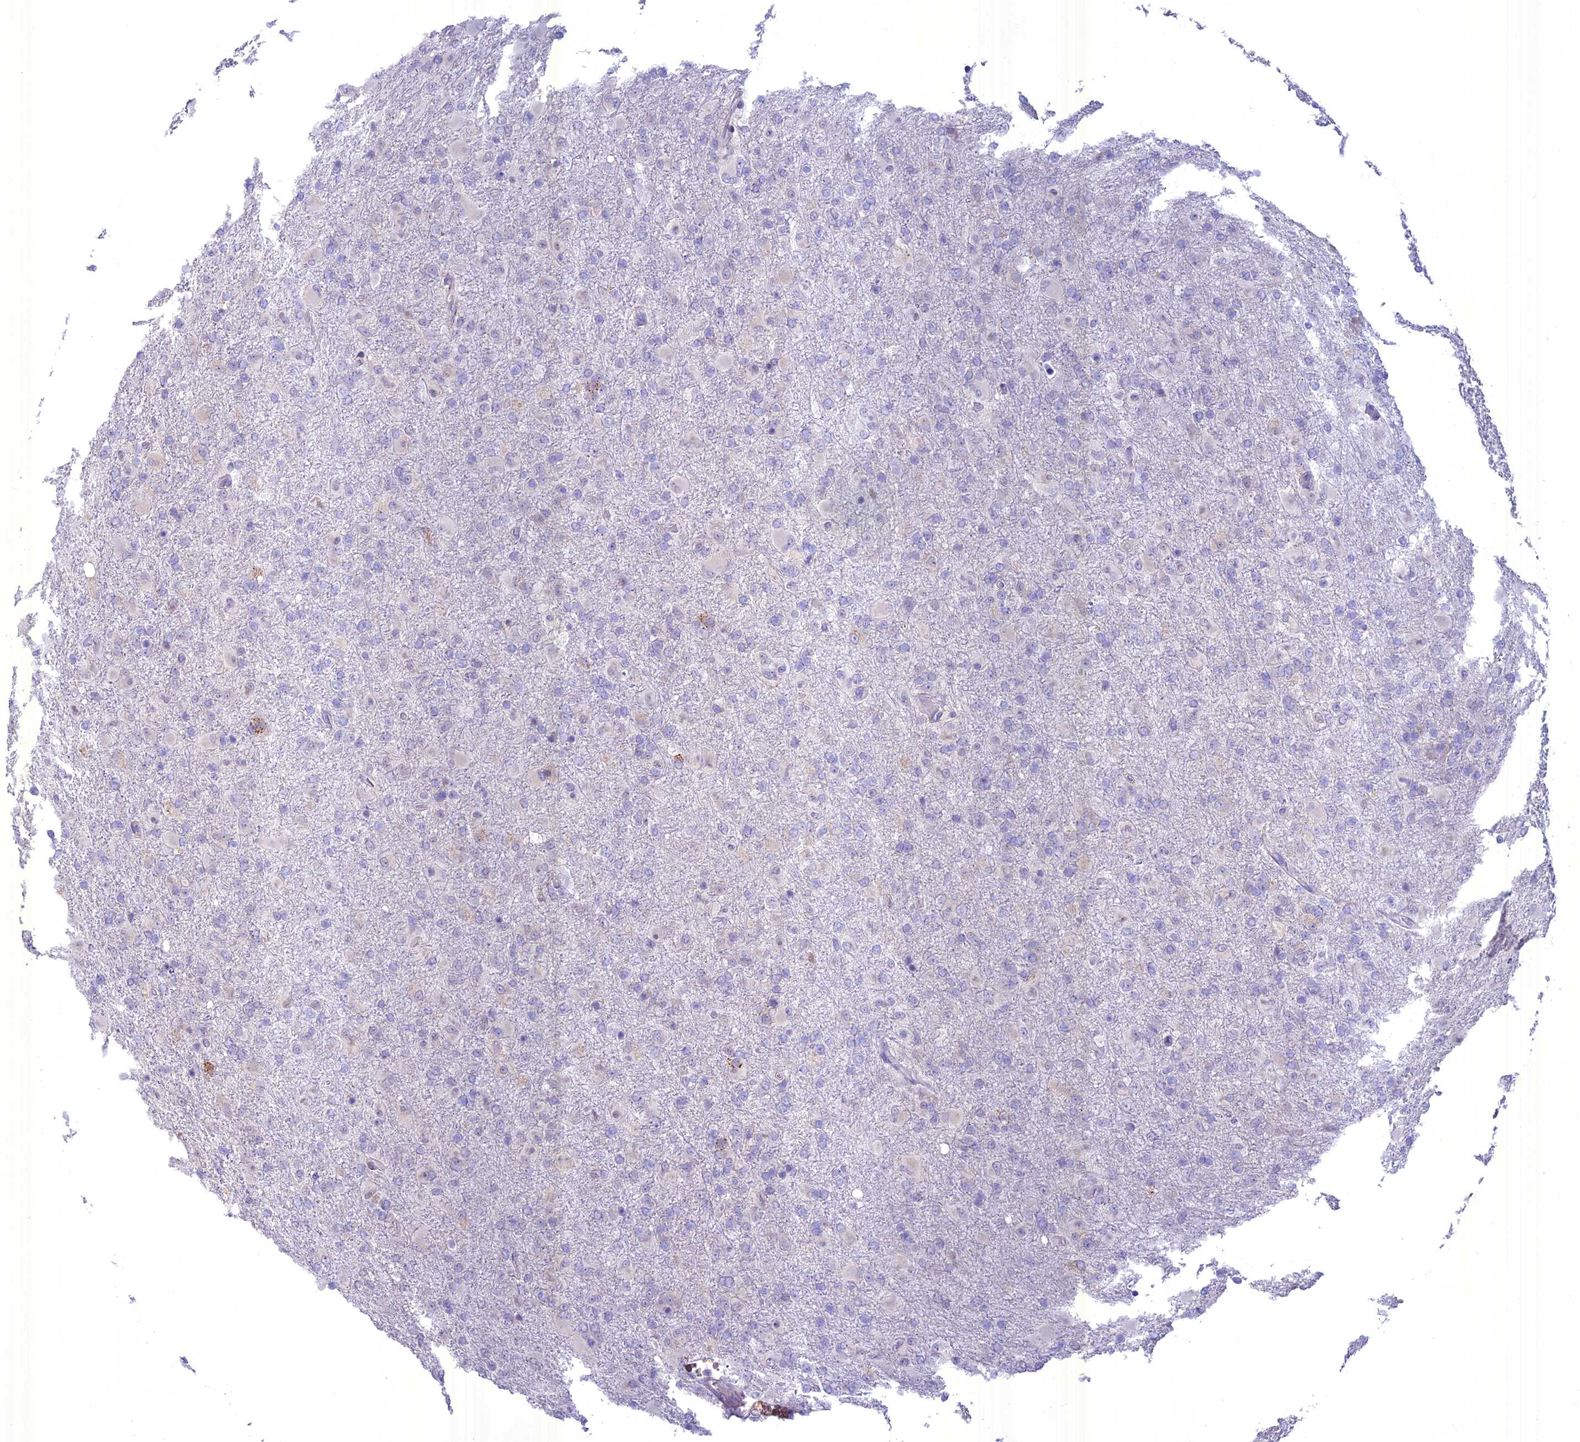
{"staining": {"intensity": "negative", "quantity": "none", "location": "none"}, "tissue": "glioma", "cell_type": "Tumor cells", "image_type": "cancer", "snomed": [{"axis": "morphology", "description": "Glioma, malignant, Low grade"}, {"axis": "topography", "description": "Brain"}], "caption": "The photomicrograph reveals no staining of tumor cells in malignant glioma (low-grade).", "gene": "SPHKAP", "patient": {"sex": "male", "age": 65}}